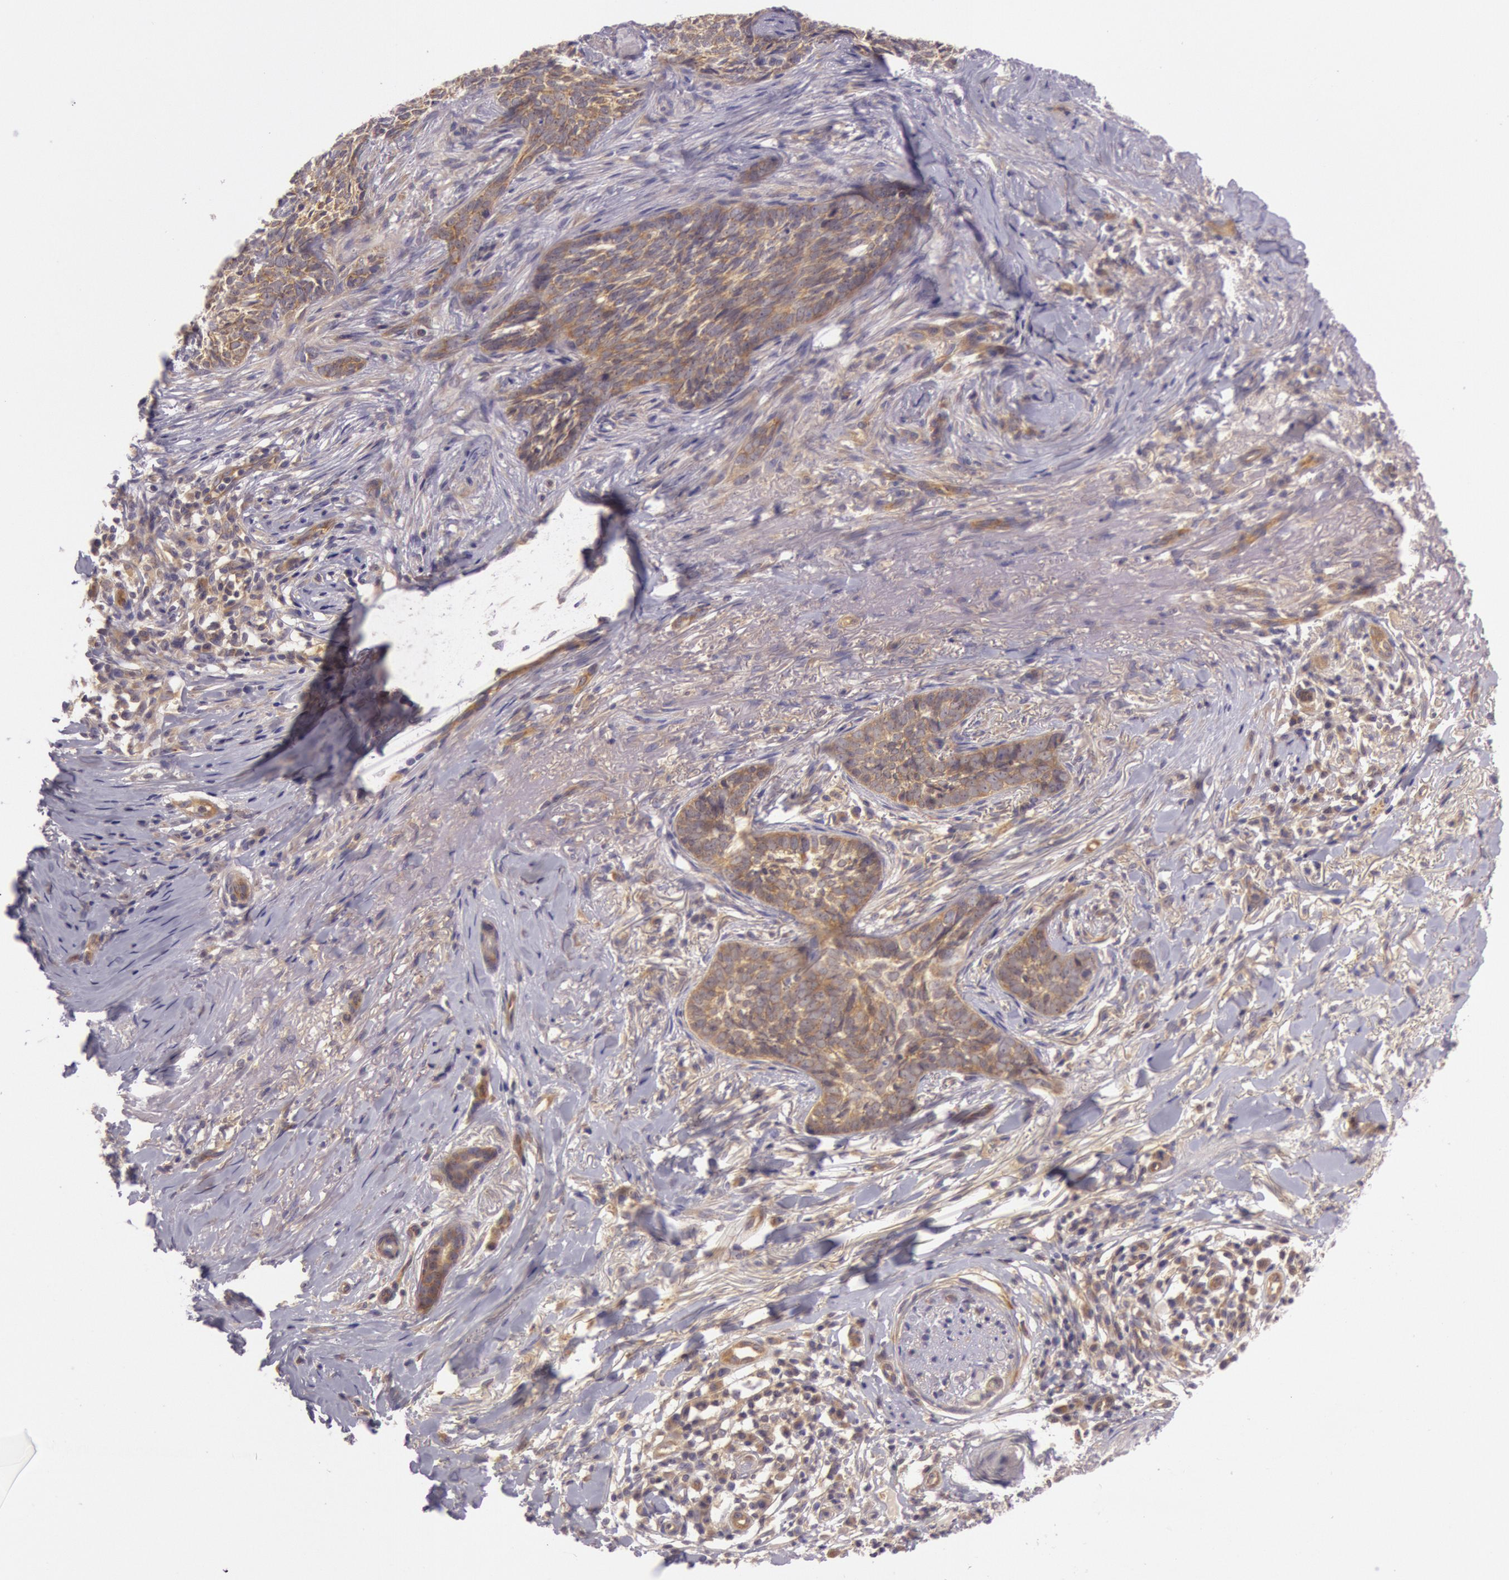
{"staining": {"intensity": "weak", "quantity": ">75%", "location": "cytoplasmic/membranous"}, "tissue": "skin cancer", "cell_type": "Tumor cells", "image_type": "cancer", "snomed": [{"axis": "morphology", "description": "Basal cell carcinoma"}, {"axis": "topography", "description": "Skin"}], "caption": "Immunohistochemical staining of skin cancer (basal cell carcinoma) reveals weak cytoplasmic/membranous protein expression in about >75% of tumor cells.", "gene": "CHUK", "patient": {"sex": "female", "age": 81}}